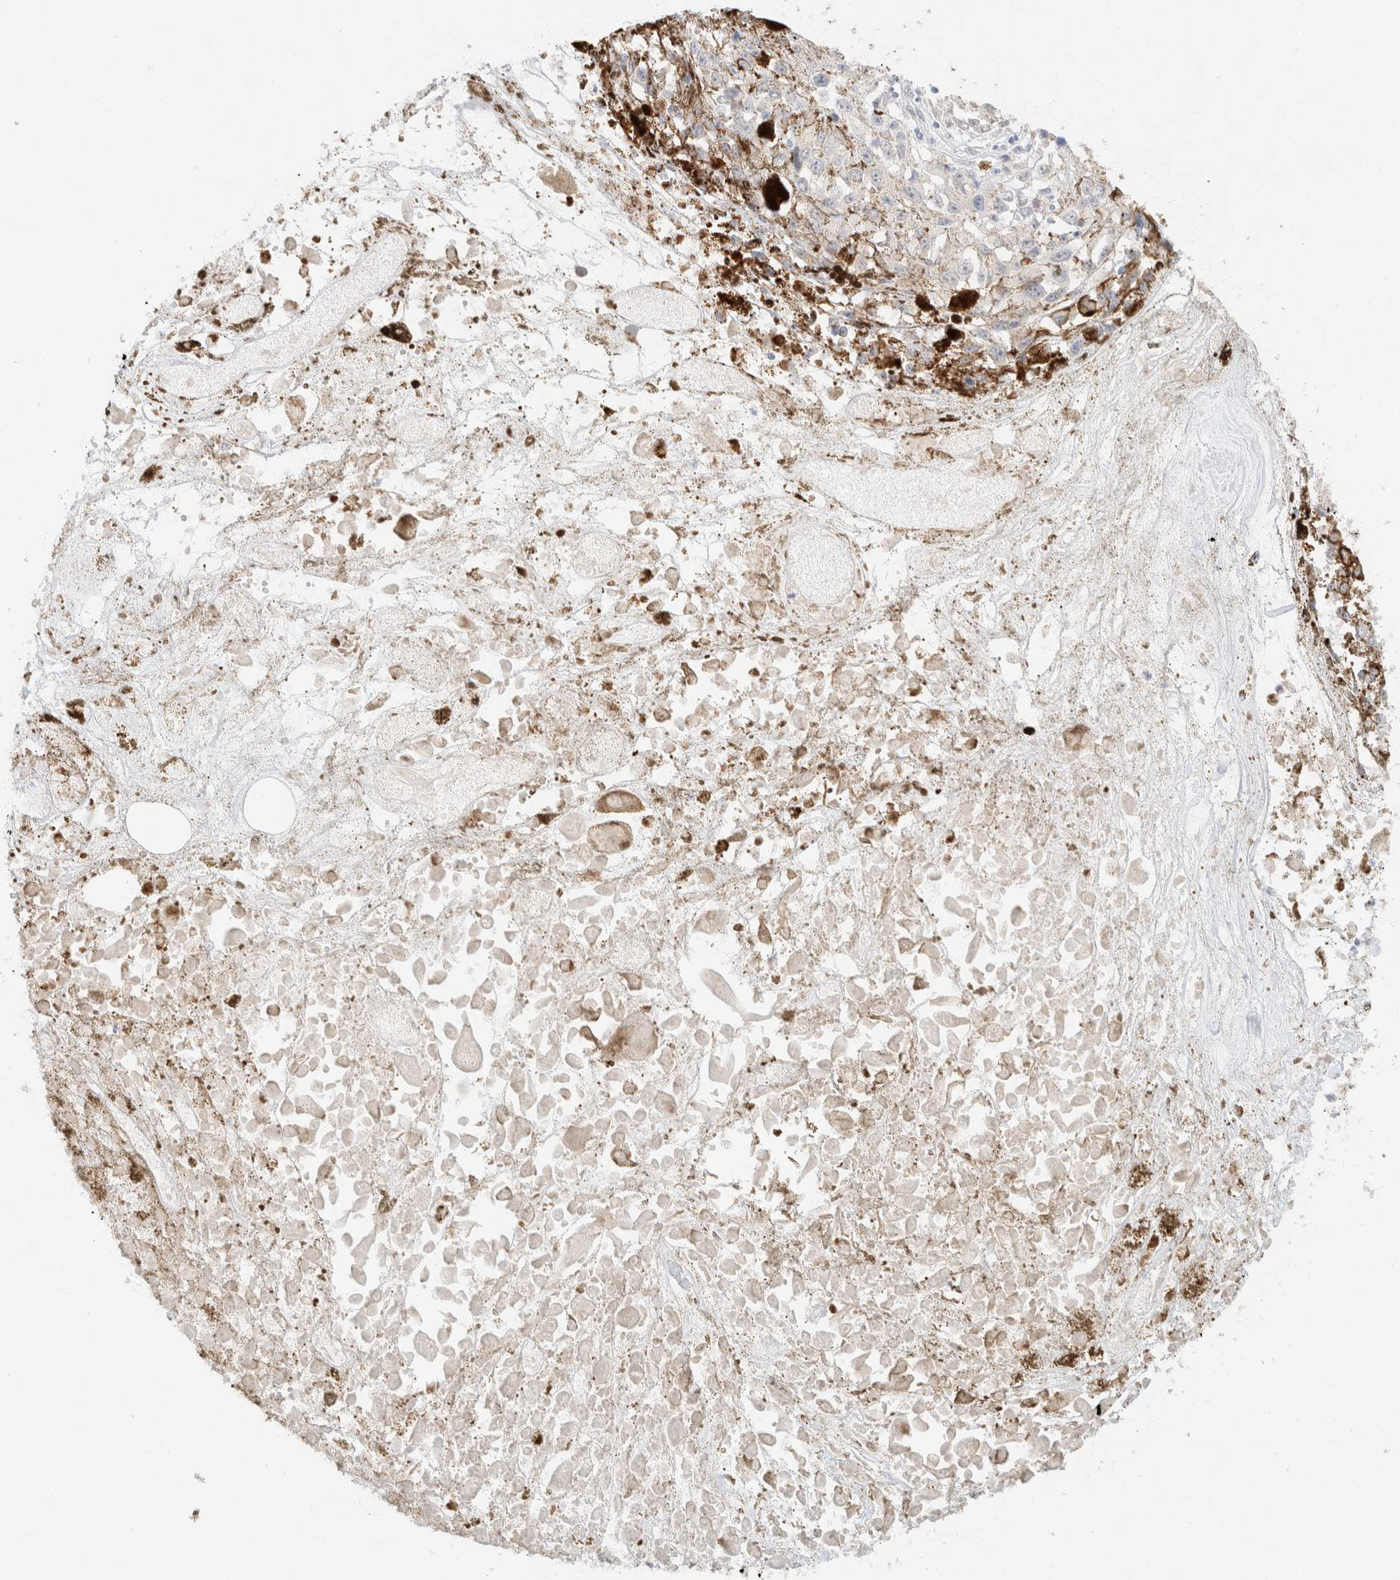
{"staining": {"intensity": "negative", "quantity": "none", "location": "none"}, "tissue": "melanoma", "cell_type": "Tumor cells", "image_type": "cancer", "snomed": [{"axis": "morphology", "description": "Malignant melanoma, Metastatic site"}, {"axis": "topography", "description": "Lymph node"}], "caption": "A high-resolution micrograph shows IHC staining of melanoma, which shows no significant staining in tumor cells.", "gene": "CSNK1E", "patient": {"sex": "male", "age": 59}}